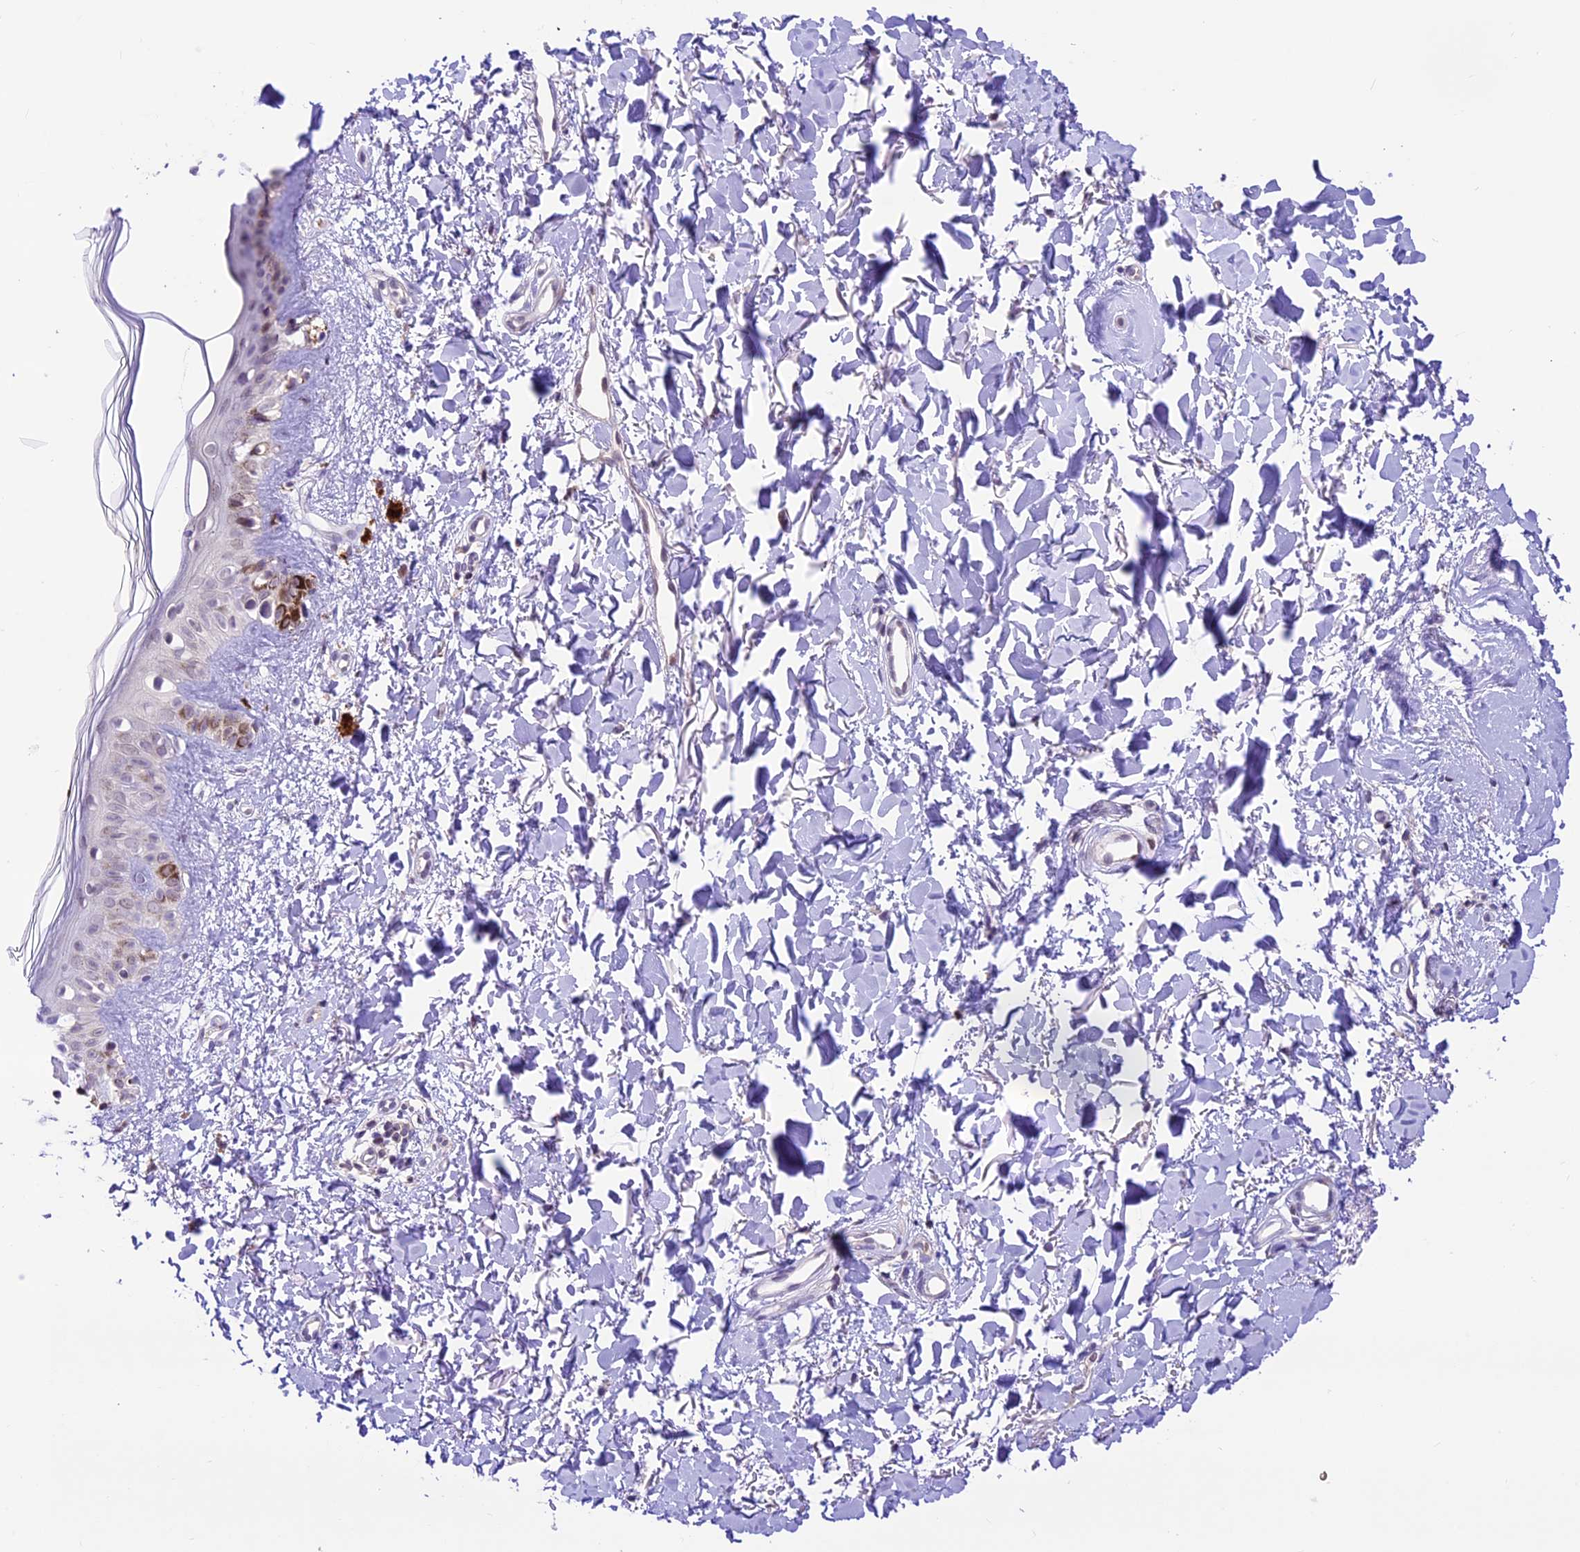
{"staining": {"intensity": "negative", "quantity": "none", "location": "none"}, "tissue": "skin", "cell_type": "Fibroblasts", "image_type": "normal", "snomed": [{"axis": "morphology", "description": "Normal tissue, NOS"}, {"axis": "topography", "description": "Skin"}], "caption": "This is a photomicrograph of immunohistochemistry staining of unremarkable skin, which shows no staining in fibroblasts. The staining is performed using DAB brown chromogen with nuclei counter-stained in using hematoxylin.", "gene": "SHKBP1", "patient": {"sex": "female", "age": 58}}